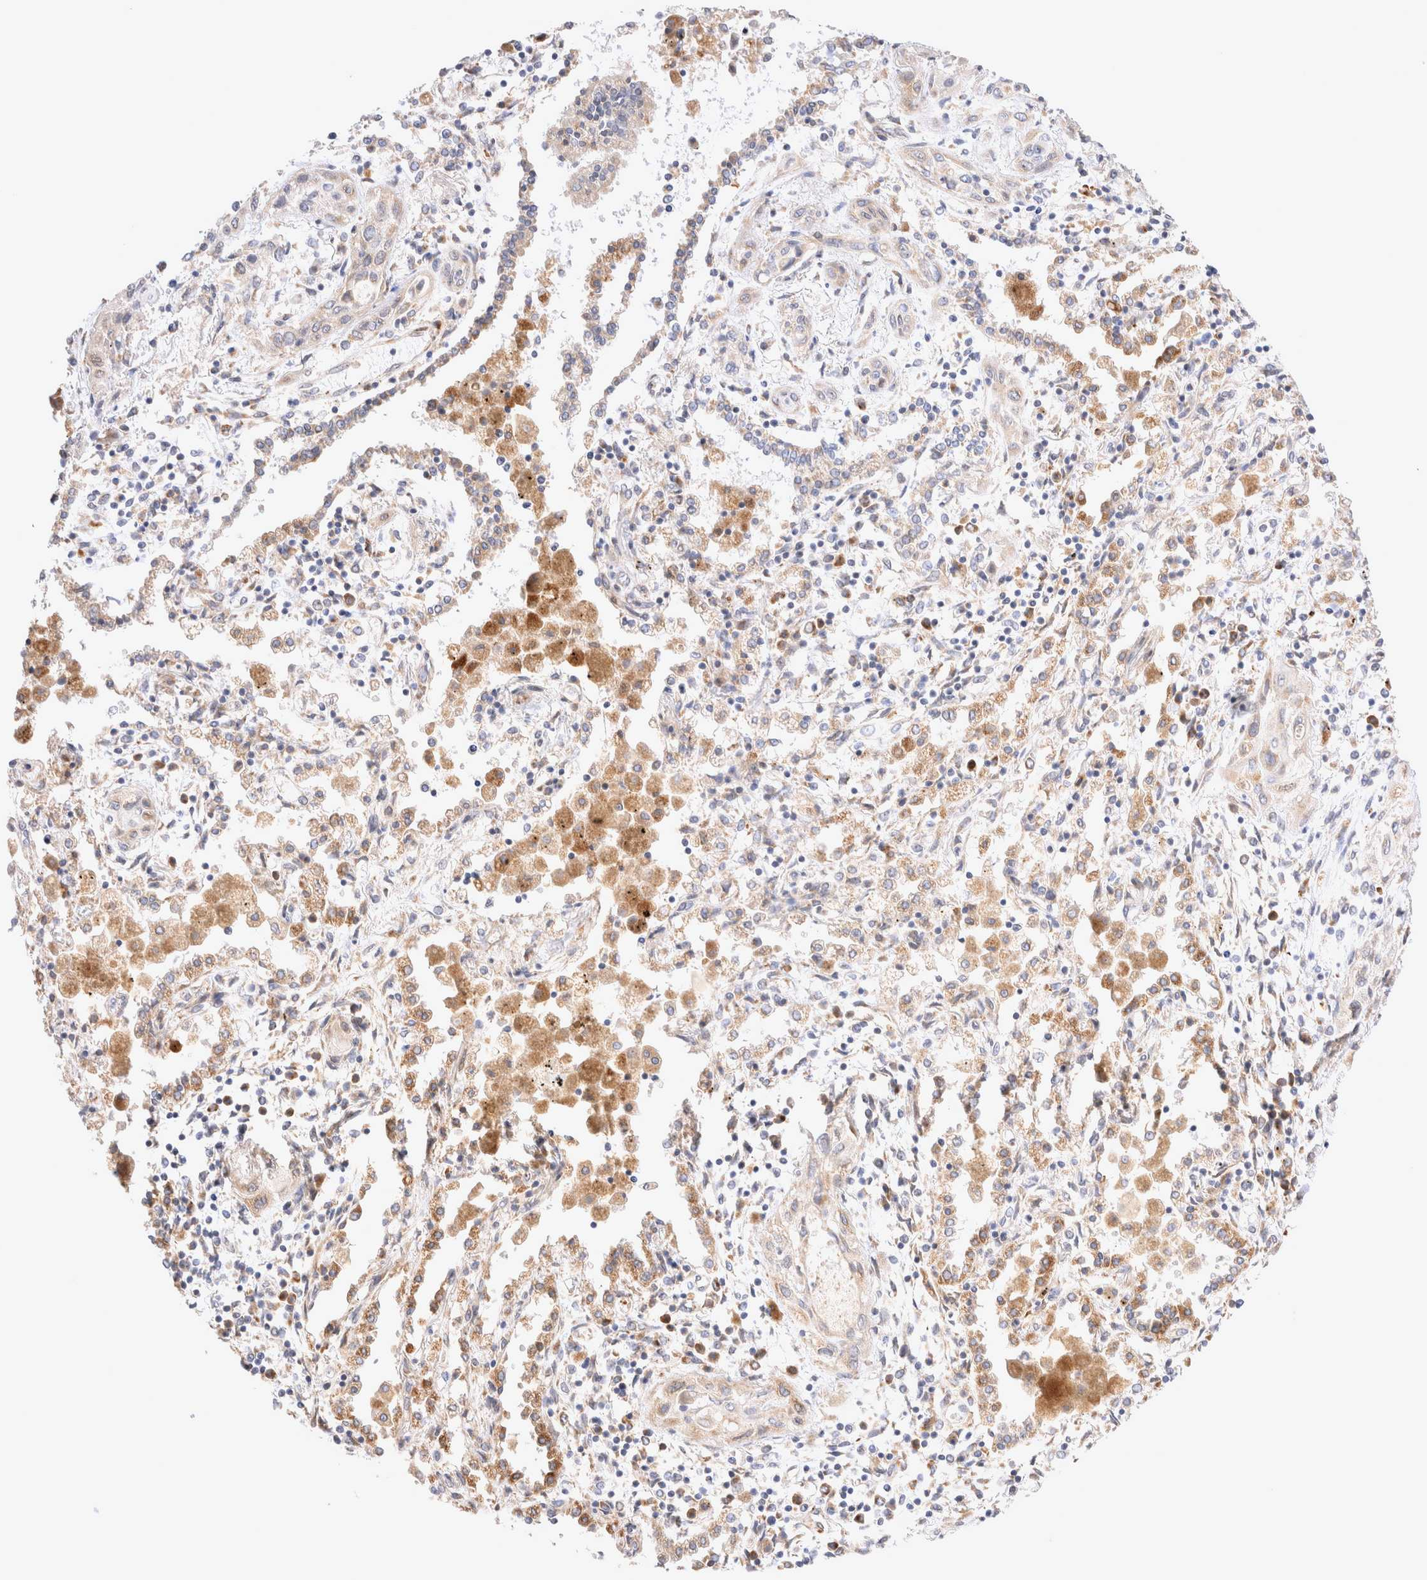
{"staining": {"intensity": "moderate", "quantity": ">75%", "location": "cytoplasmic/membranous"}, "tissue": "lung cancer", "cell_type": "Tumor cells", "image_type": "cancer", "snomed": [{"axis": "morphology", "description": "Squamous cell carcinoma, NOS"}, {"axis": "topography", "description": "Lung"}], "caption": "Human lung cancer stained for a protein (brown) reveals moderate cytoplasmic/membranous positive expression in approximately >75% of tumor cells.", "gene": "NPC1", "patient": {"sex": "female", "age": 47}}